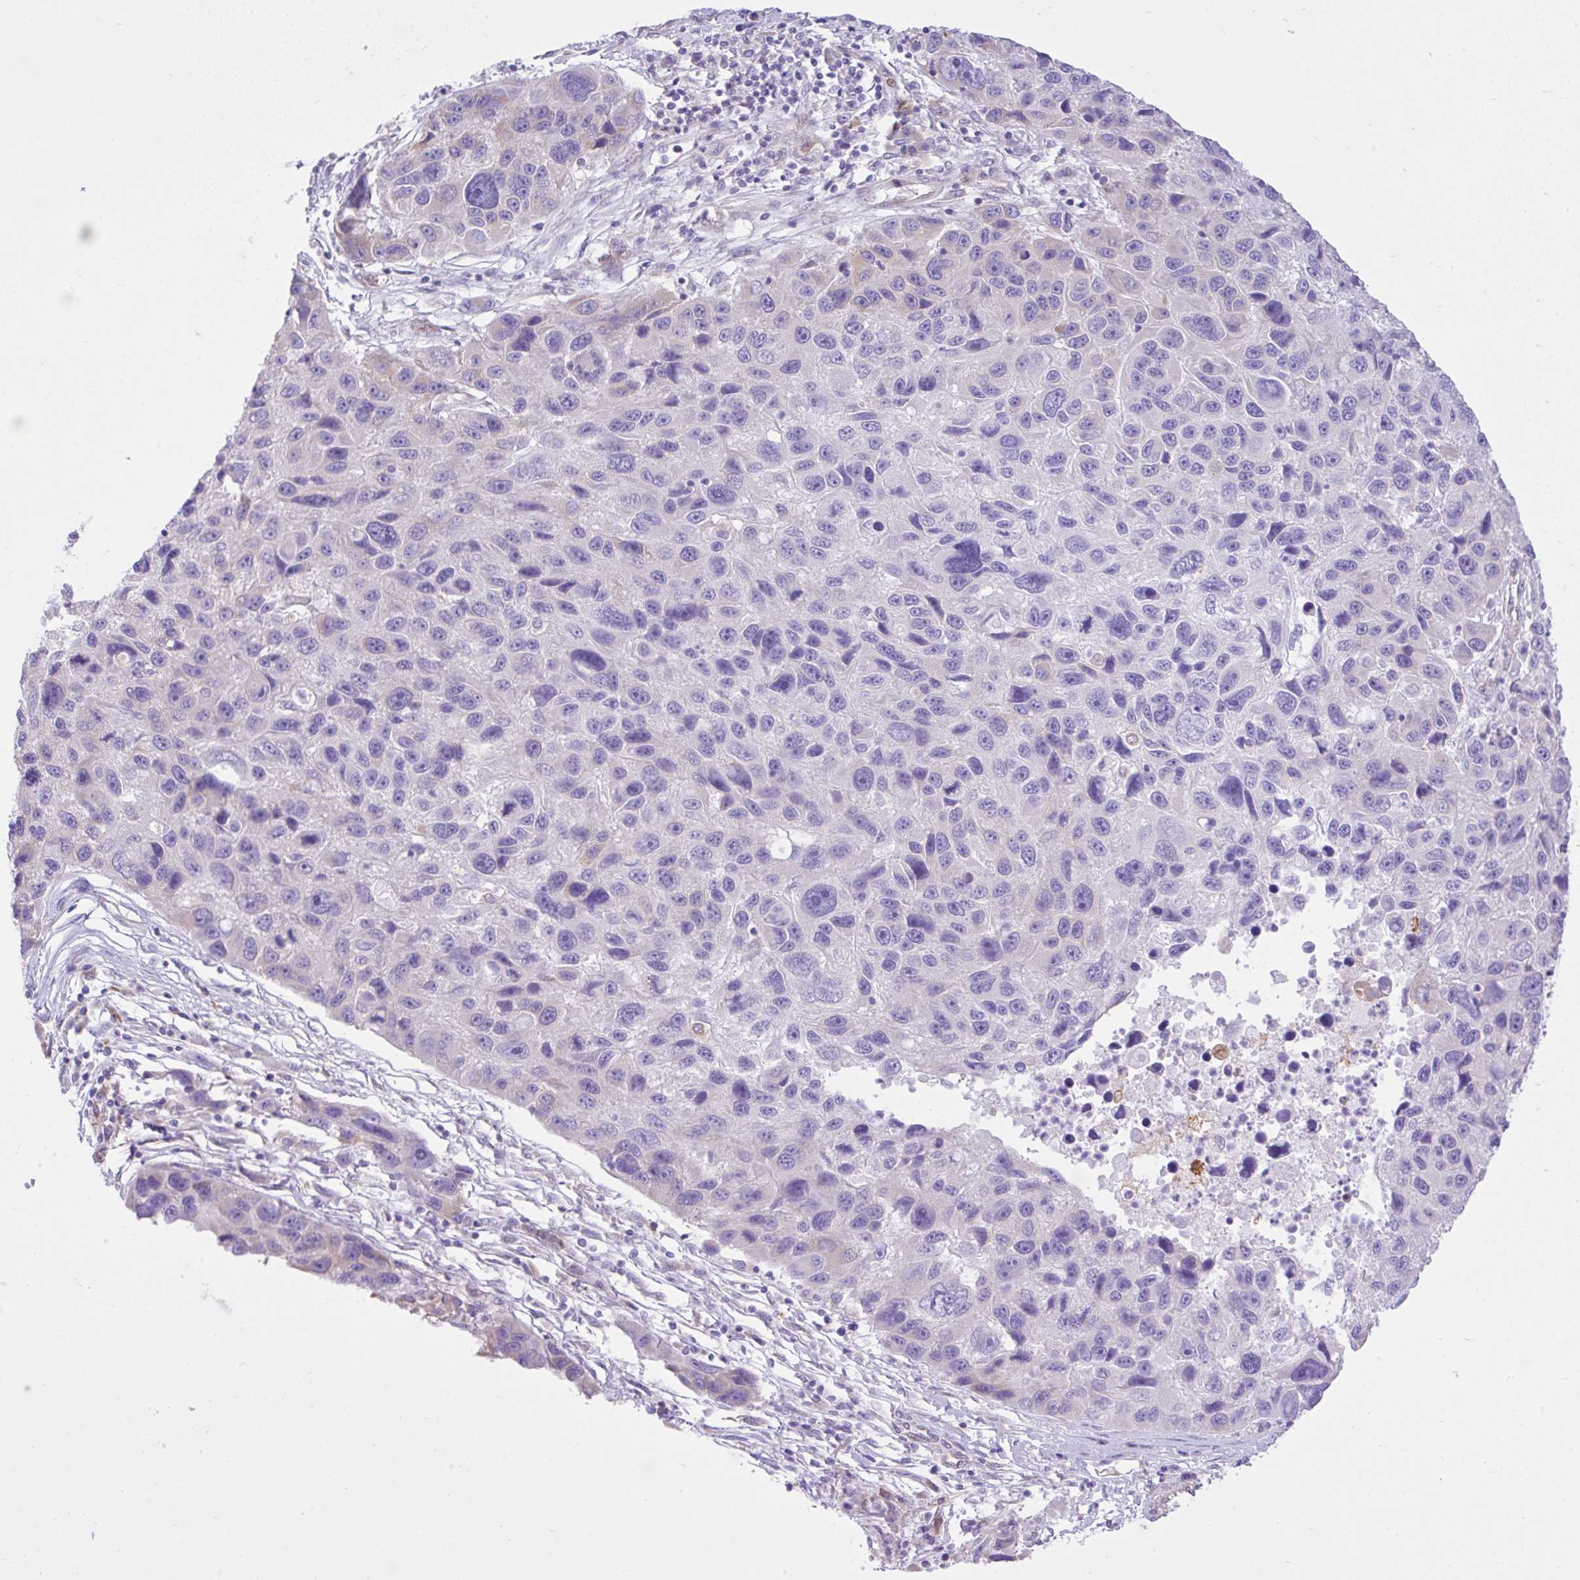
{"staining": {"intensity": "weak", "quantity": "<25%", "location": "cytoplasmic/membranous"}, "tissue": "melanoma", "cell_type": "Tumor cells", "image_type": "cancer", "snomed": [{"axis": "morphology", "description": "Malignant melanoma, NOS"}, {"axis": "topography", "description": "Skin"}], "caption": "An image of malignant melanoma stained for a protein reveals no brown staining in tumor cells.", "gene": "EEF1A2", "patient": {"sex": "male", "age": 53}}